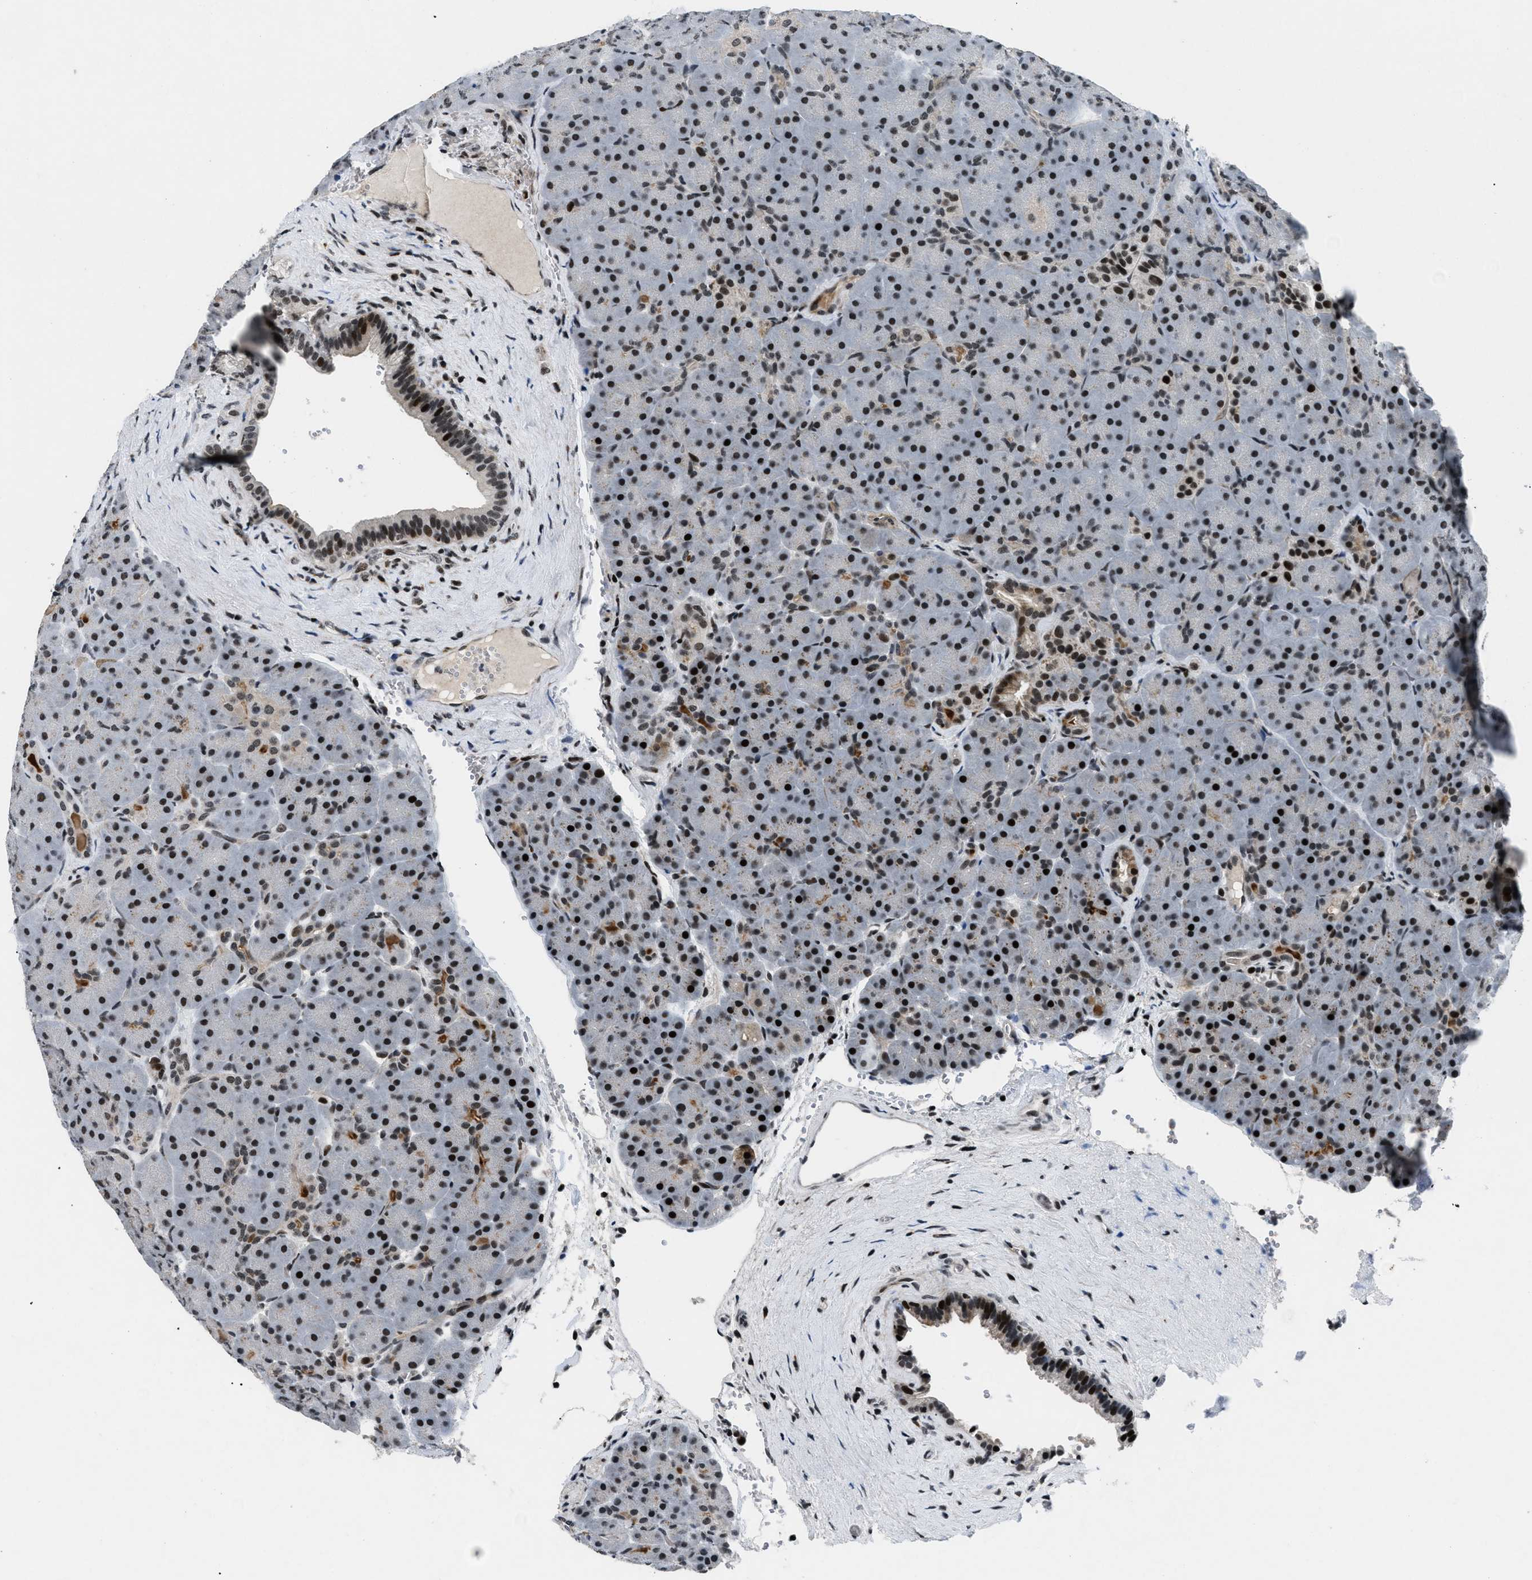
{"staining": {"intensity": "strong", "quantity": ">75%", "location": "nuclear"}, "tissue": "pancreas", "cell_type": "Exocrine glandular cells", "image_type": "normal", "snomed": [{"axis": "morphology", "description": "Normal tissue, NOS"}, {"axis": "topography", "description": "Pancreas"}], "caption": "Exocrine glandular cells exhibit high levels of strong nuclear staining in about >75% of cells in normal human pancreas. The staining was performed using DAB to visualize the protein expression in brown, while the nuclei were stained in blue with hematoxylin (Magnification: 20x).", "gene": "SMARCB1", "patient": {"sex": "male", "age": 66}}